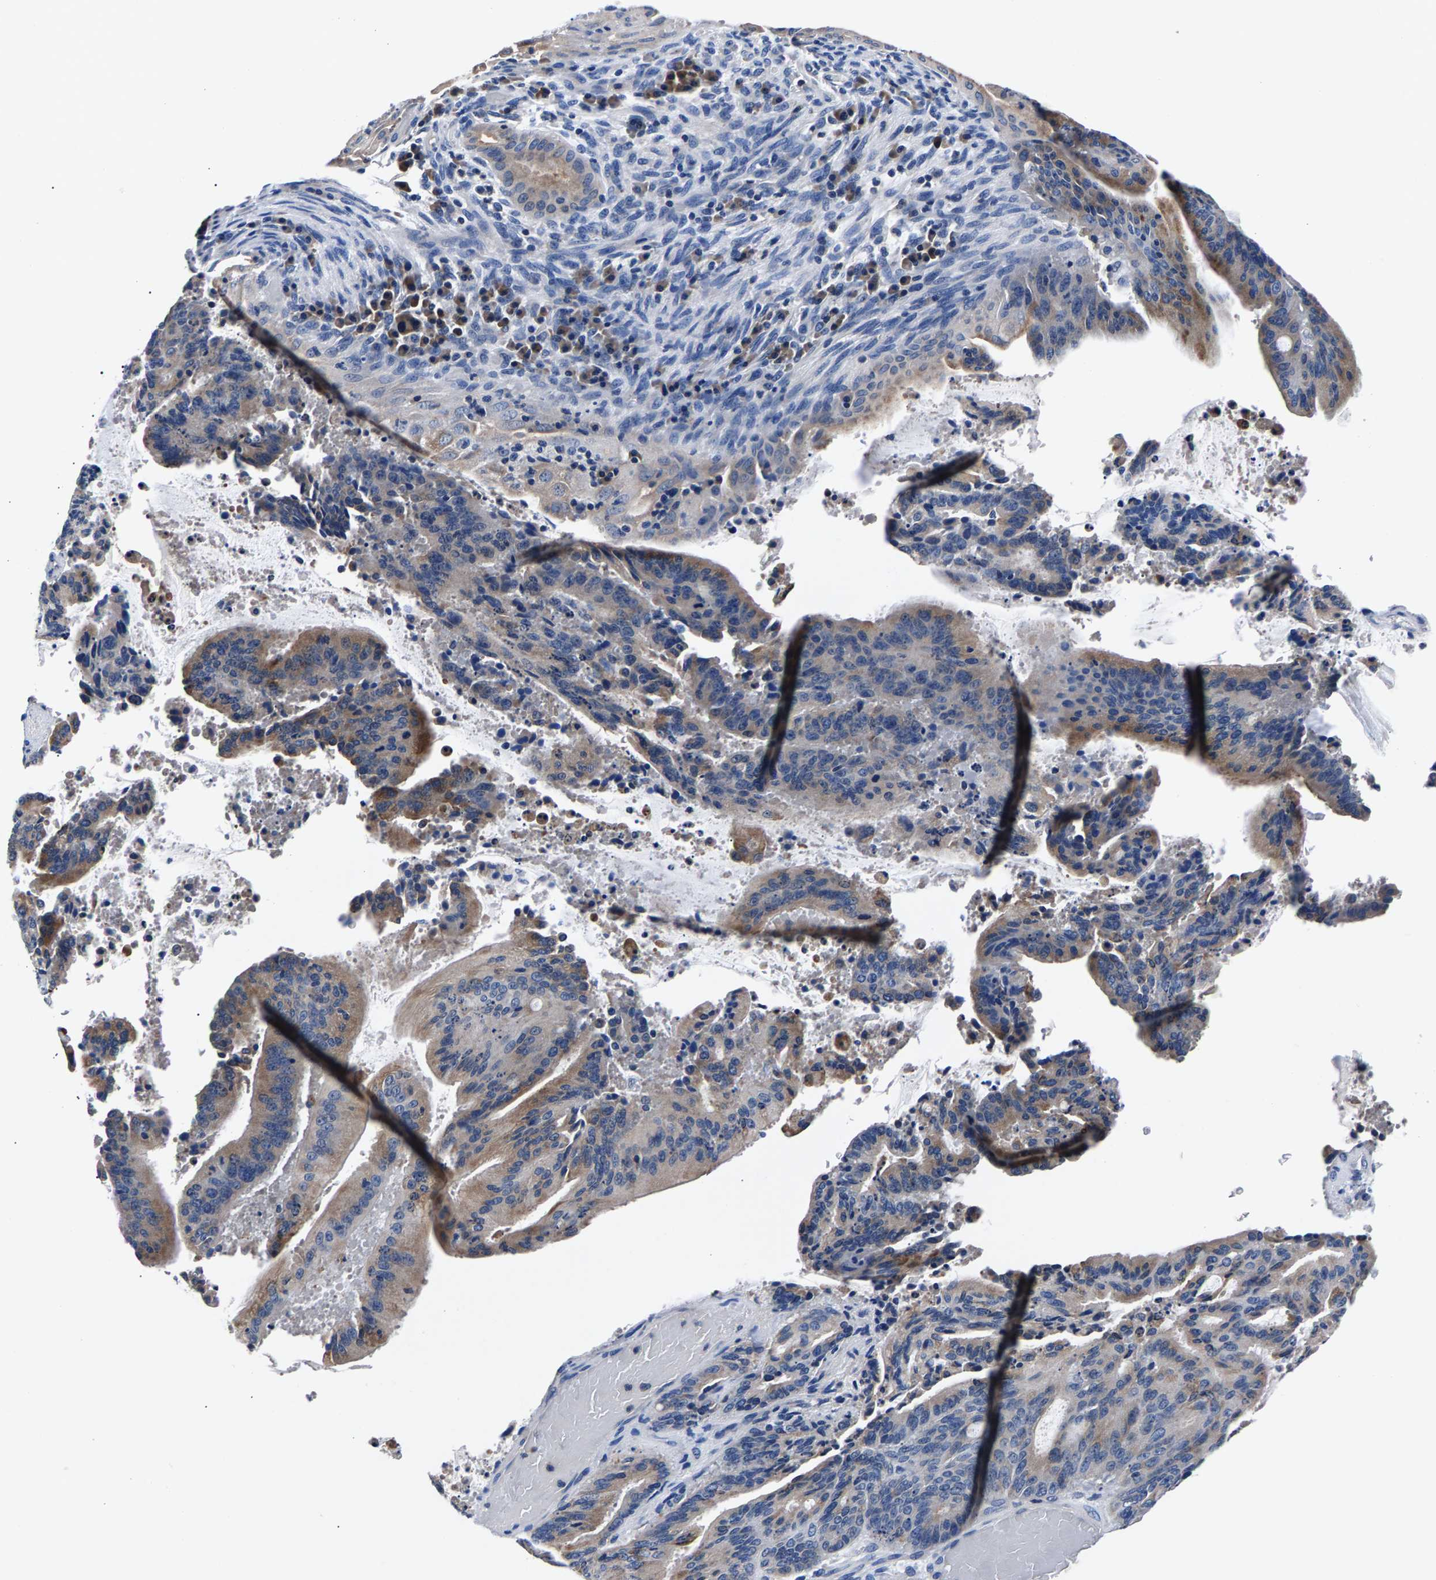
{"staining": {"intensity": "moderate", "quantity": "25%-75%", "location": "cytoplasmic/membranous"}, "tissue": "liver cancer", "cell_type": "Tumor cells", "image_type": "cancer", "snomed": [{"axis": "morphology", "description": "Normal tissue, NOS"}, {"axis": "morphology", "description": "Cholangiocarcinoma"}, {"axis": "topography", "description": "Liver"}, {"axis": "topography", "description": "Peripheral nerve tissue"}], "caption": "An immunohistochemistry (IHC) image of tumor tissue is shown. Protein staining in brown shows moderate cytoplasmic/membranous positivity in cholangiocarcinoma (liver) within tumor cells. Using DAB (3,3'-diaminobenzidine) (brown) and hematoxylin (blue) stains, captured at high magnification using brightfield microscopy.", "gene": "PHF24", "patient": {"sex": "female", "age": 73}}